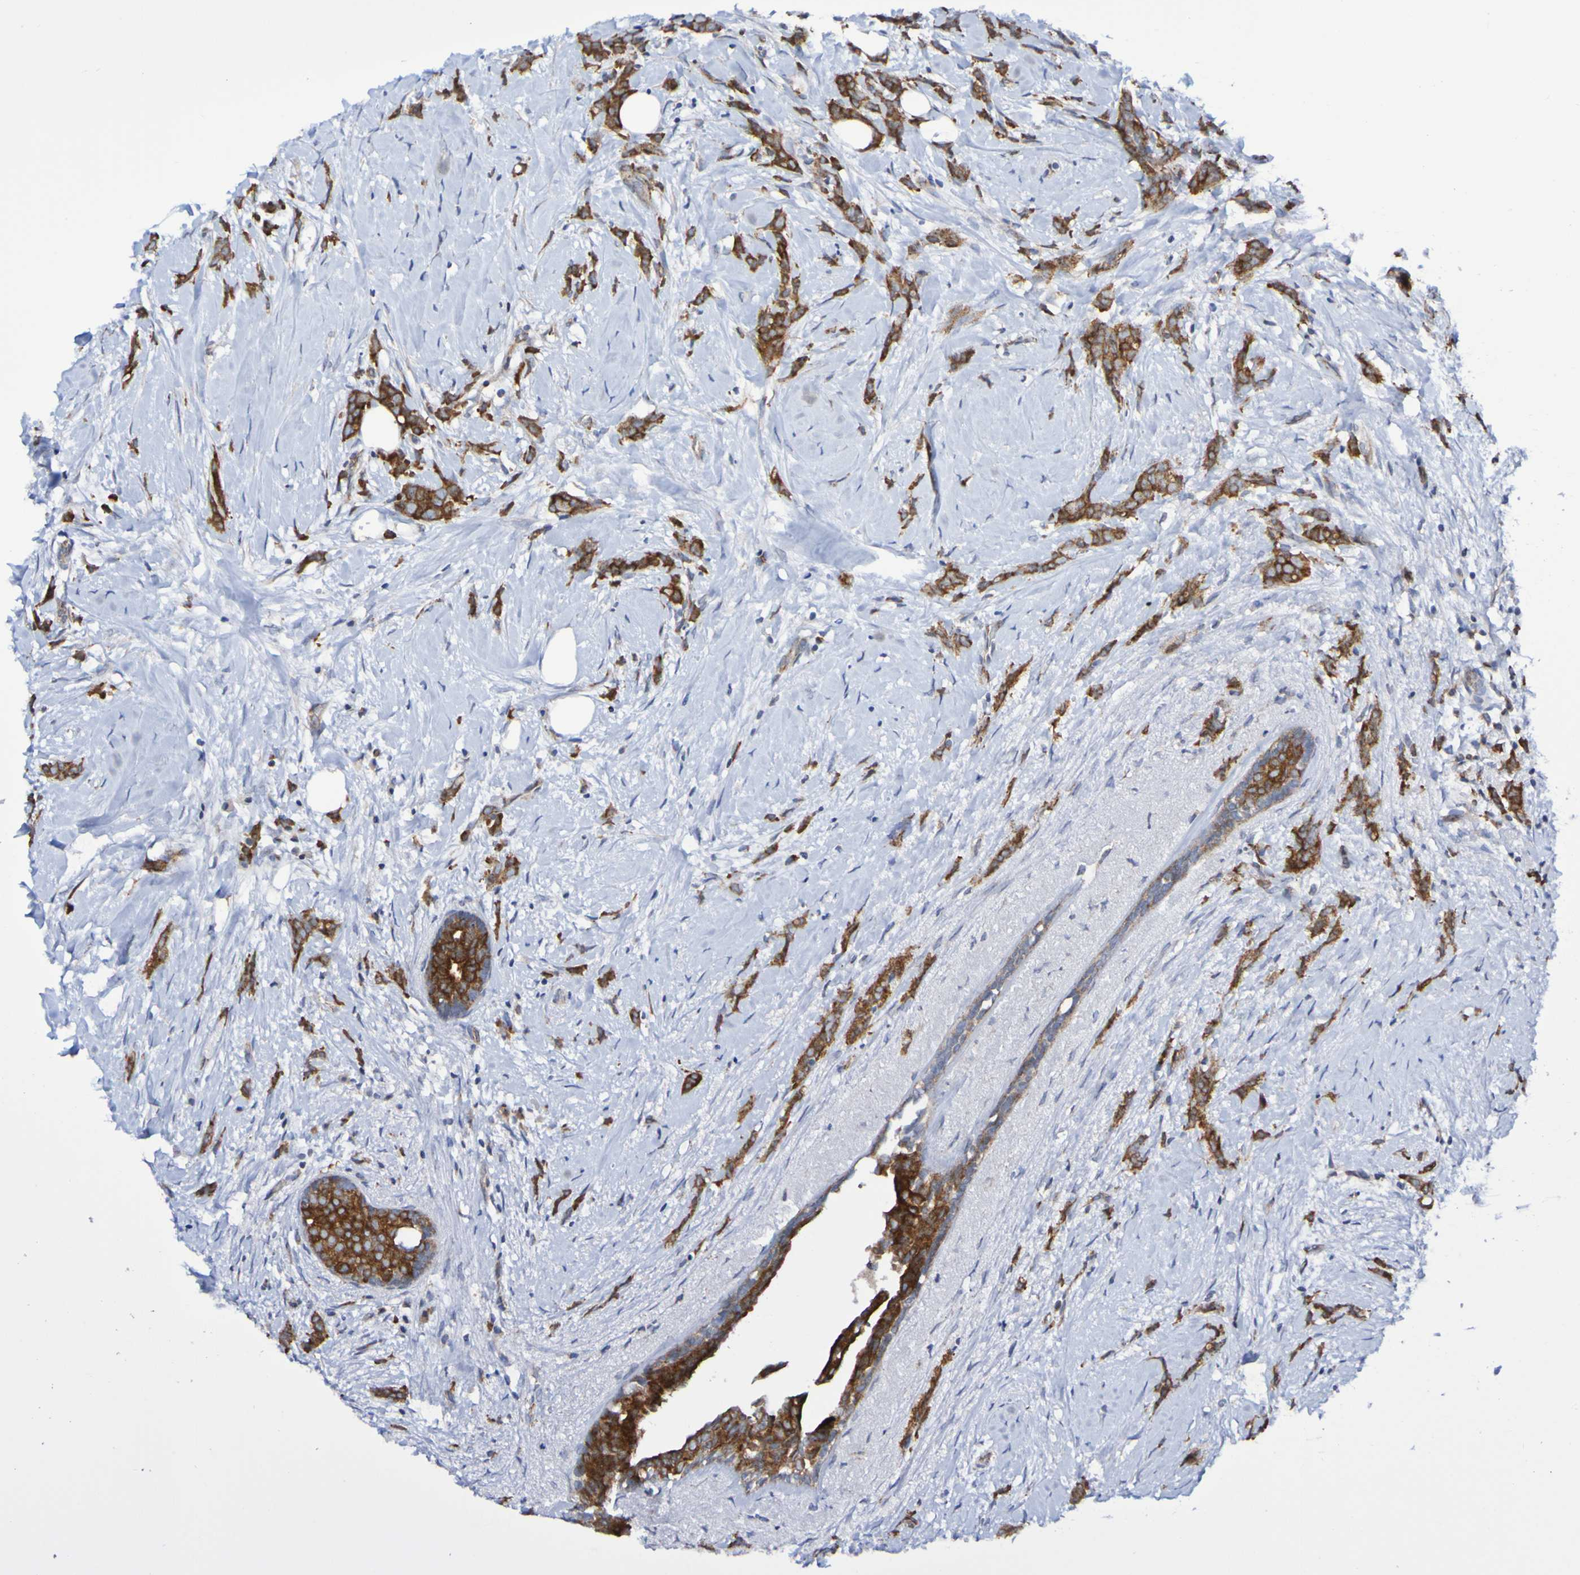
{"staining": {"intensity": "strong", "quantity": ">75%", "location": "cytoplasmic/membranous"}, "tissue": "breast cancer", "cell_type": "Tumor cells", "image_type": "cancer", "snomed": [{"axis": "morphology", "description": "Lobular carcinoma, in situ"}, {"axis": "morphology", "description": "Lobular carcinoma"}, {"axis": "topography", "description": "Breast"}], "caption": "This photomicrograph shows immunohistochemistry staining of human lobular carcinoma (breast), with high strong cytoplasmic/membranous positivity in approximately >75% of tumor cells.", "gene": "GJB1", "patient": {"sex": "female", "age": 41}}